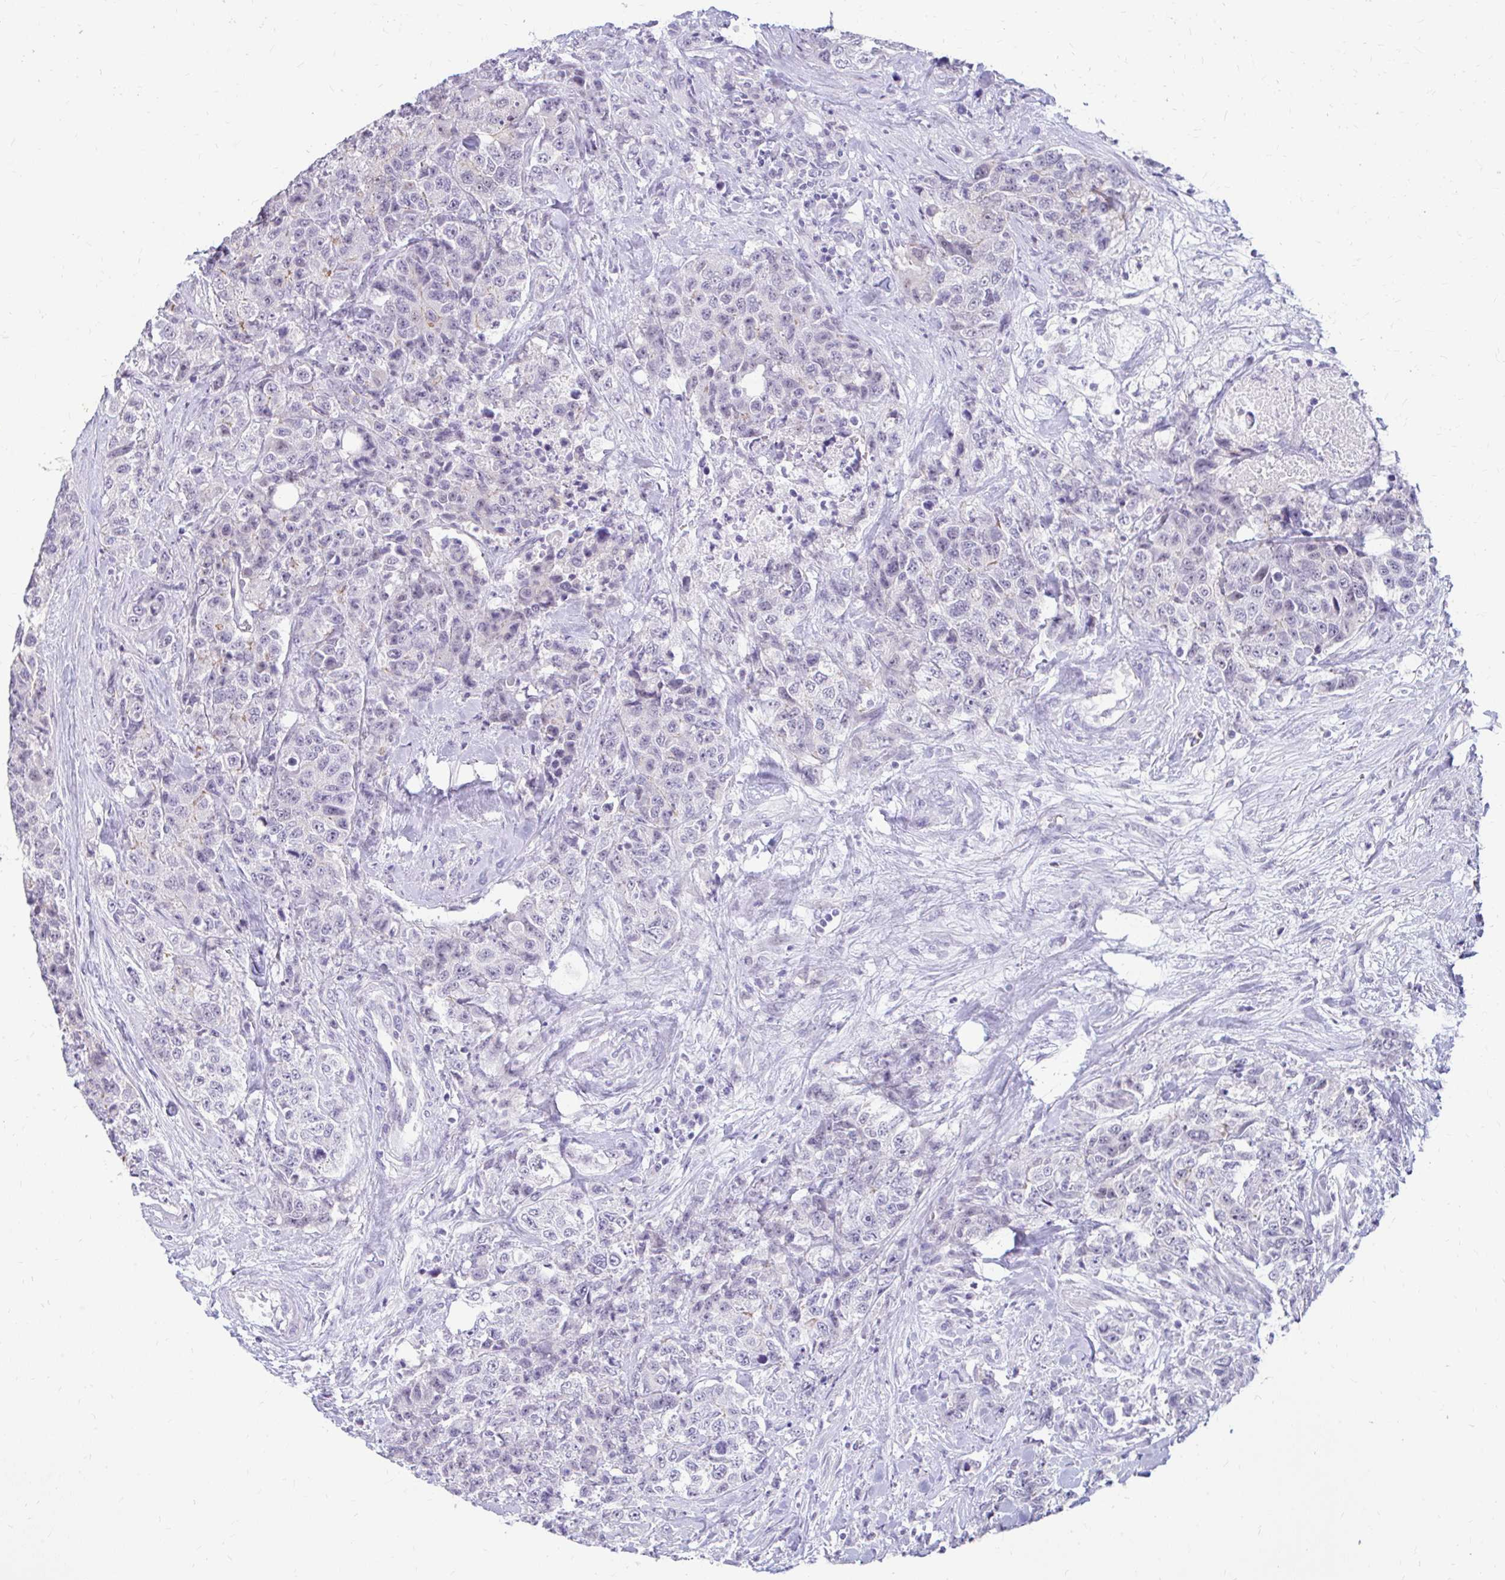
{"staining": {"intensity": "negative", "quantity": "none", "location": "none"}, "tissue": "urothelial cancer", "cell_type": "Tumor cells", "image_type": "cancer", "snomed": [{"axis": "morphology", "description": "Urothelial carcinoma, High grade"}, {"axis": "topography", "description": "Urinary bladder"}], "caption": "DAB immunohistochemical staining of human urothelial carcinoma (high-grade) displays no significant staining in tumor cells. (DAB IHC with hematoxylin counter stain).", "gene": "RGS16", "patient": {"sex": "female", "age": 78}}